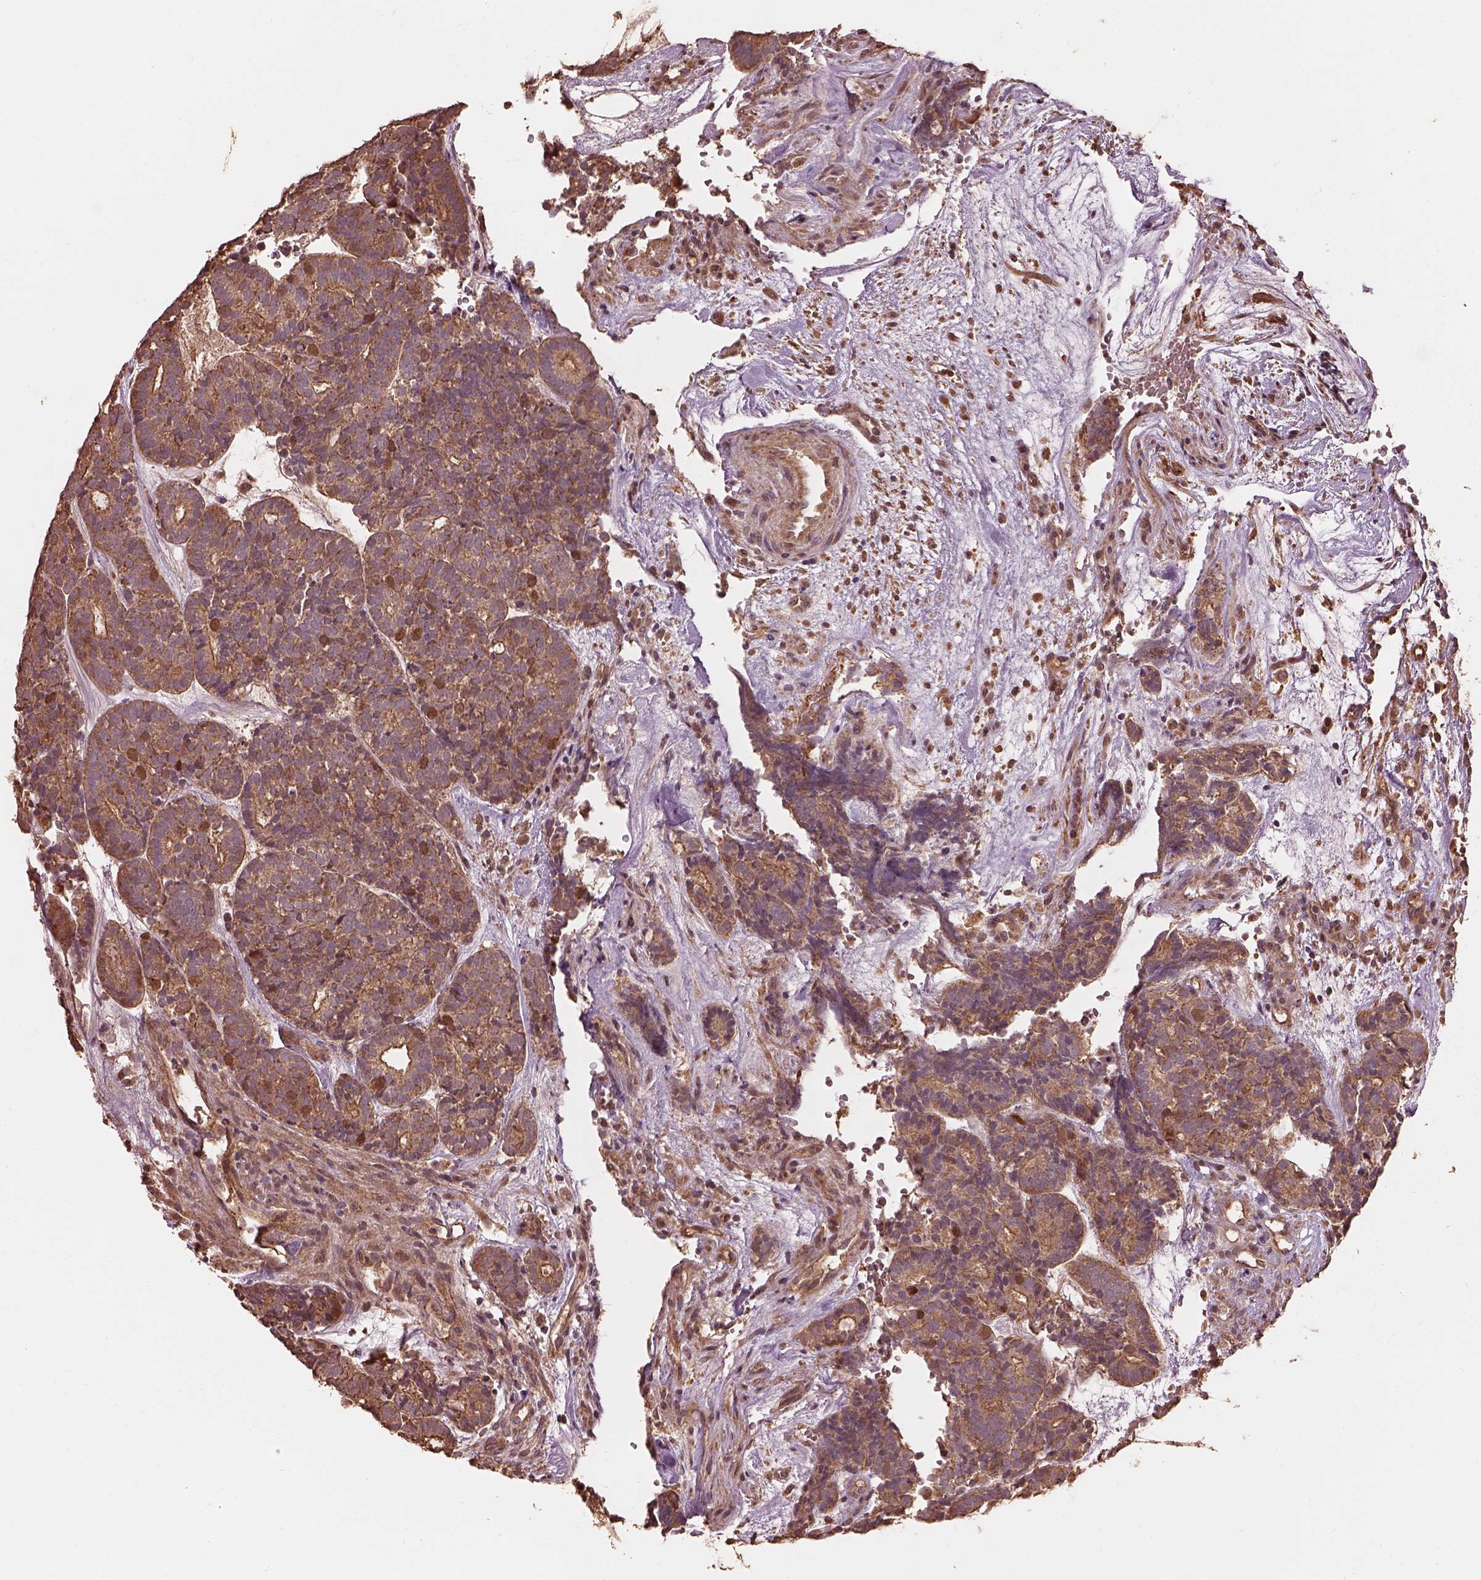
{"staining": {"intensity": "moderate", "quantity": ">75%", "location": "cytoplasmic/membranous"}, "tissue": "head and neck cancer", "cell_type": "Tumor cells", "image_type": "cancer", "snomed": [{"axis": "morphology", "description": "Adenocarcinoma, NOS"}, {"axis": "topography", "description": "Head-Neck"}], "caption": "Approximately >75% of tumor cells in human head and neck cancer demonstrate moderate cytoplasmic/membranous protein positivity as visualized by brown immunohistochemical staining.", "gene": "METTL4", "patient": {"sex": "female", "age": 81}}